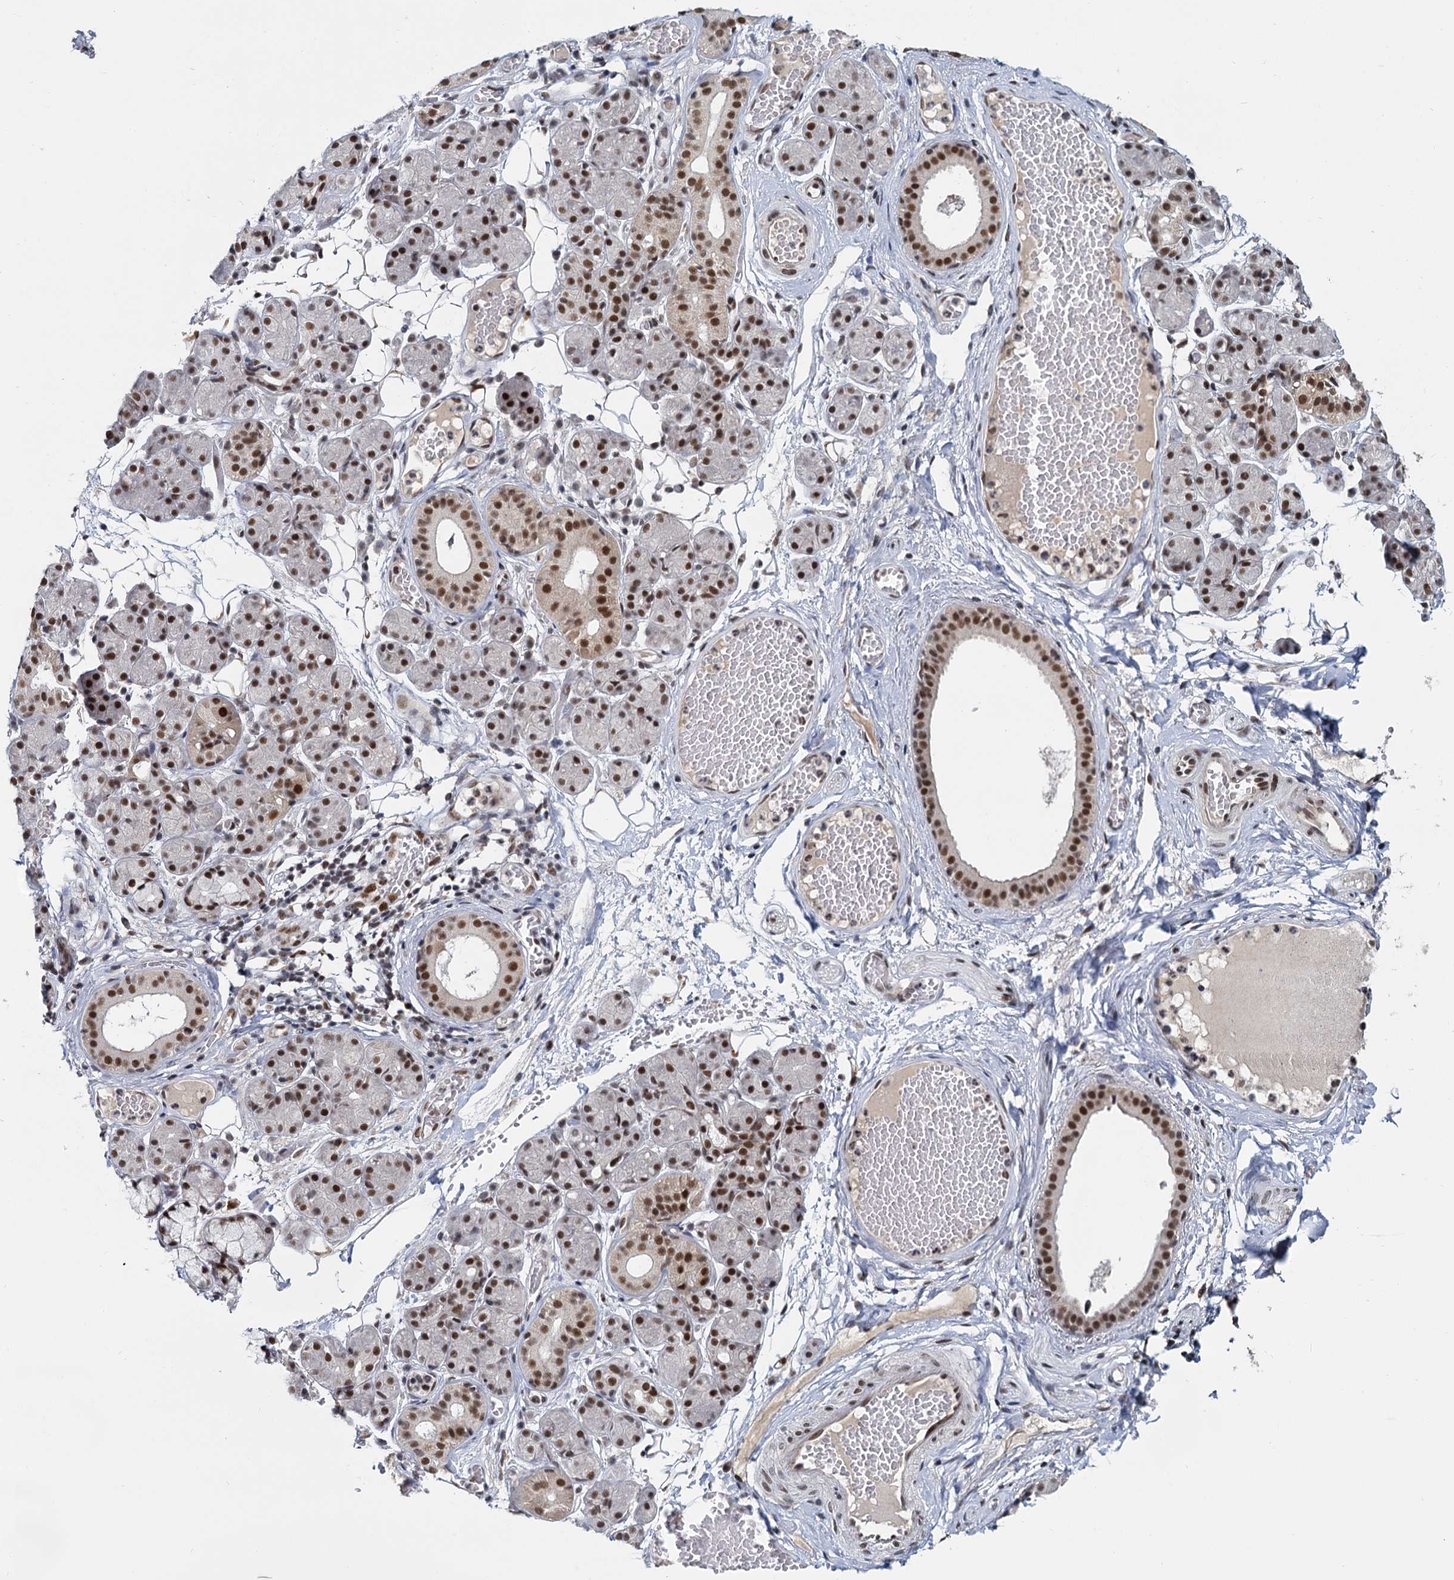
{"staining": {"intensity": "moderate", "quantity": ">75%", "location": "nuclear"}, "tissue": "salivary gland", "cell_type": "Glandular cells", "image_type": "normal", "snomed": [{"axis": "morphology", "description": "Normal tissue, NOS"}, {"axis": "topography", "description": "Salivary gland"}], "caption": "High-power microscopy captured an immunohistochemistry (IHC) micrograph of benign salivary gland, revealing moderate nuclear positivity in approximately >75% of glandular cells.", "gene": "WBP4", "patient": {"sex": "male", "age": 63}}